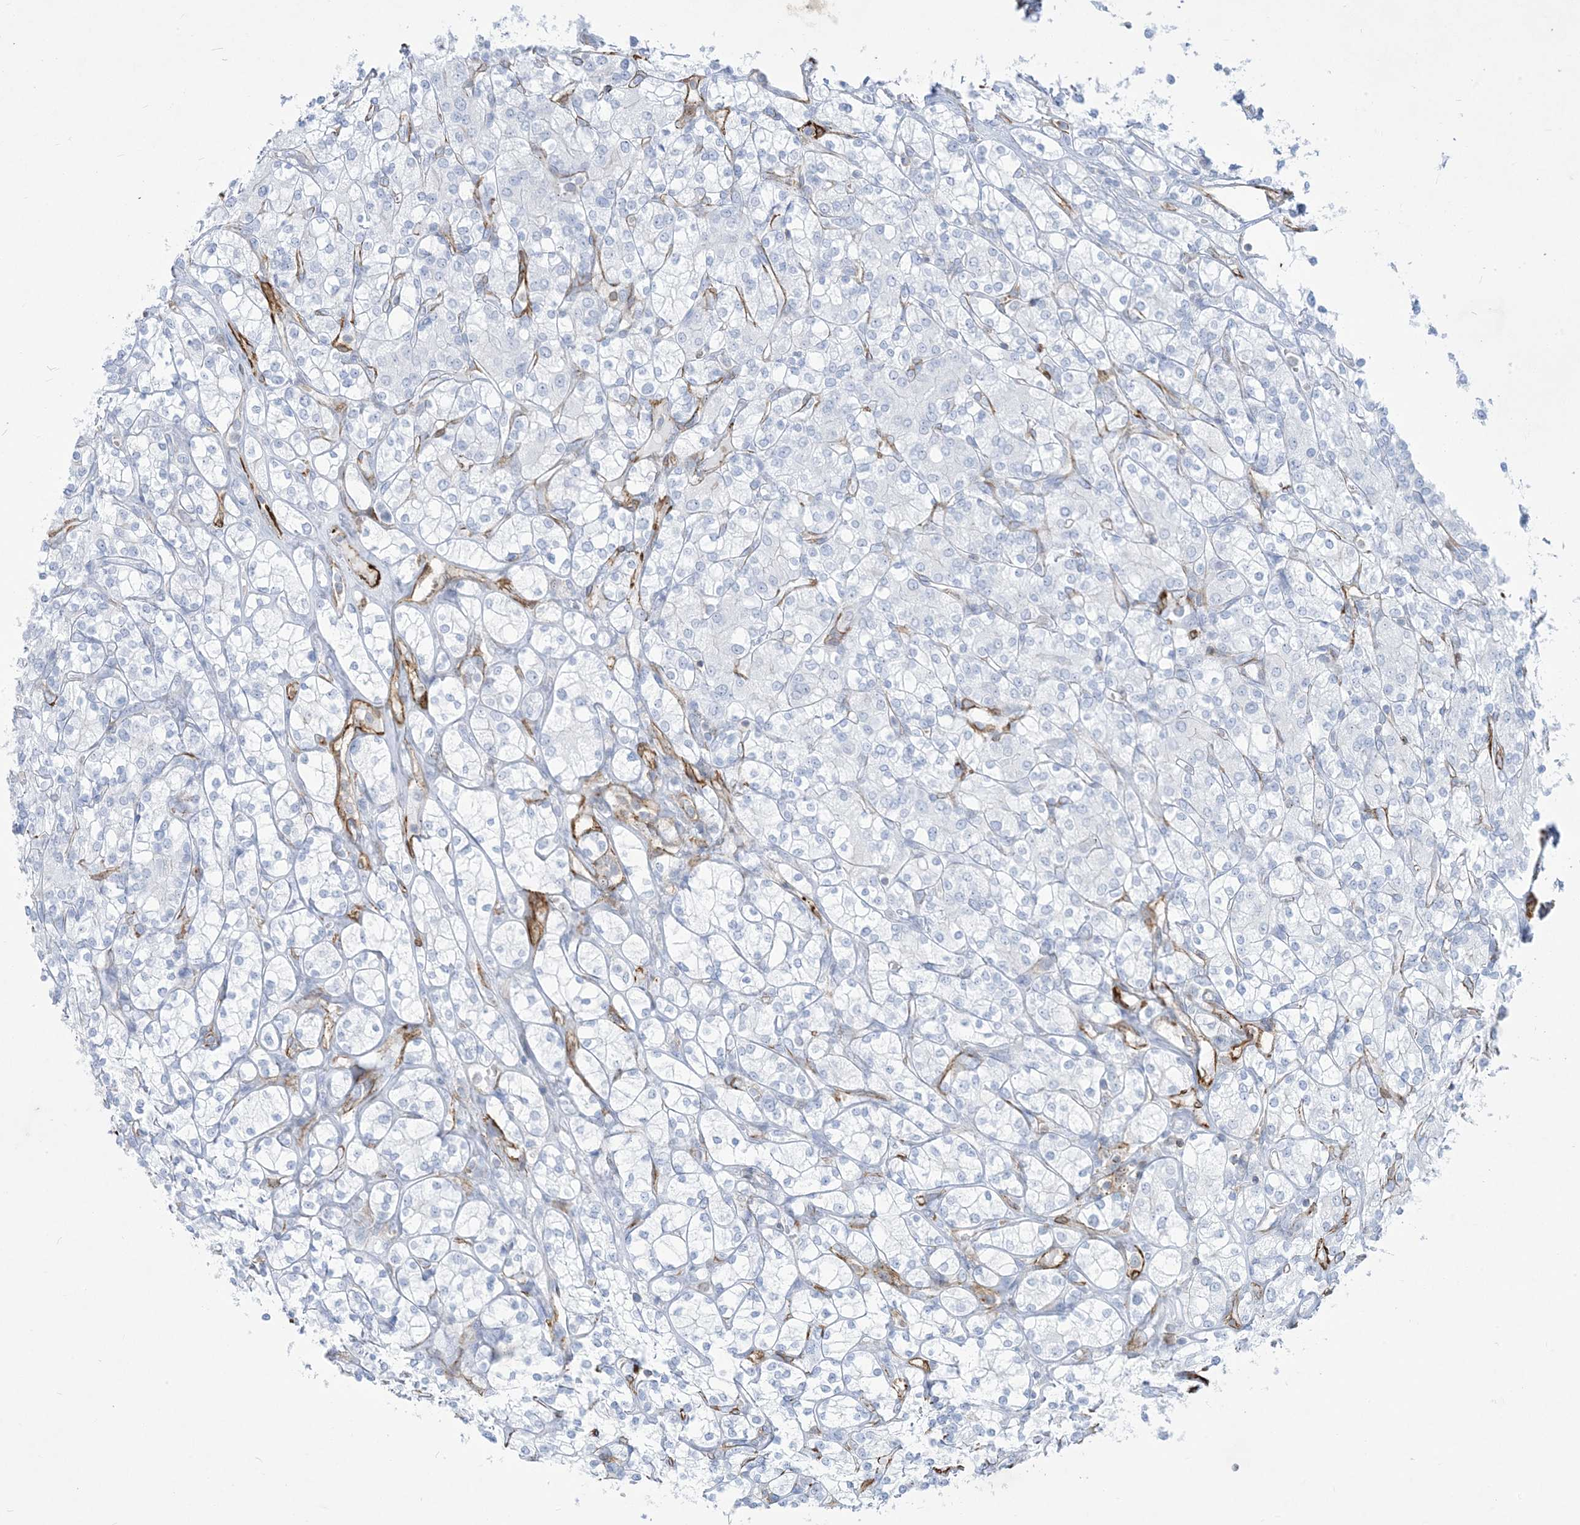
{"staining": {"intensity": "negative", "quantity": "none", "location": "none"}, "tissue": "renal cancer", "cell_type": "Tumor cells", "image_type": "cancer", "snomed": [{"axis": "morphology", "description": "Adenocarcinoma, NOS"}, {"axis": "topography", "description": "Kidney"}], "caption": "IHC histopathology image of neoplastic tissue: human renal cancer (adenocarcinoma) stained with DAB displays no significant protein positivity in tumor cells.", "gene": "B3GNT7", "patient": {"sex": "male", "age": 77}}